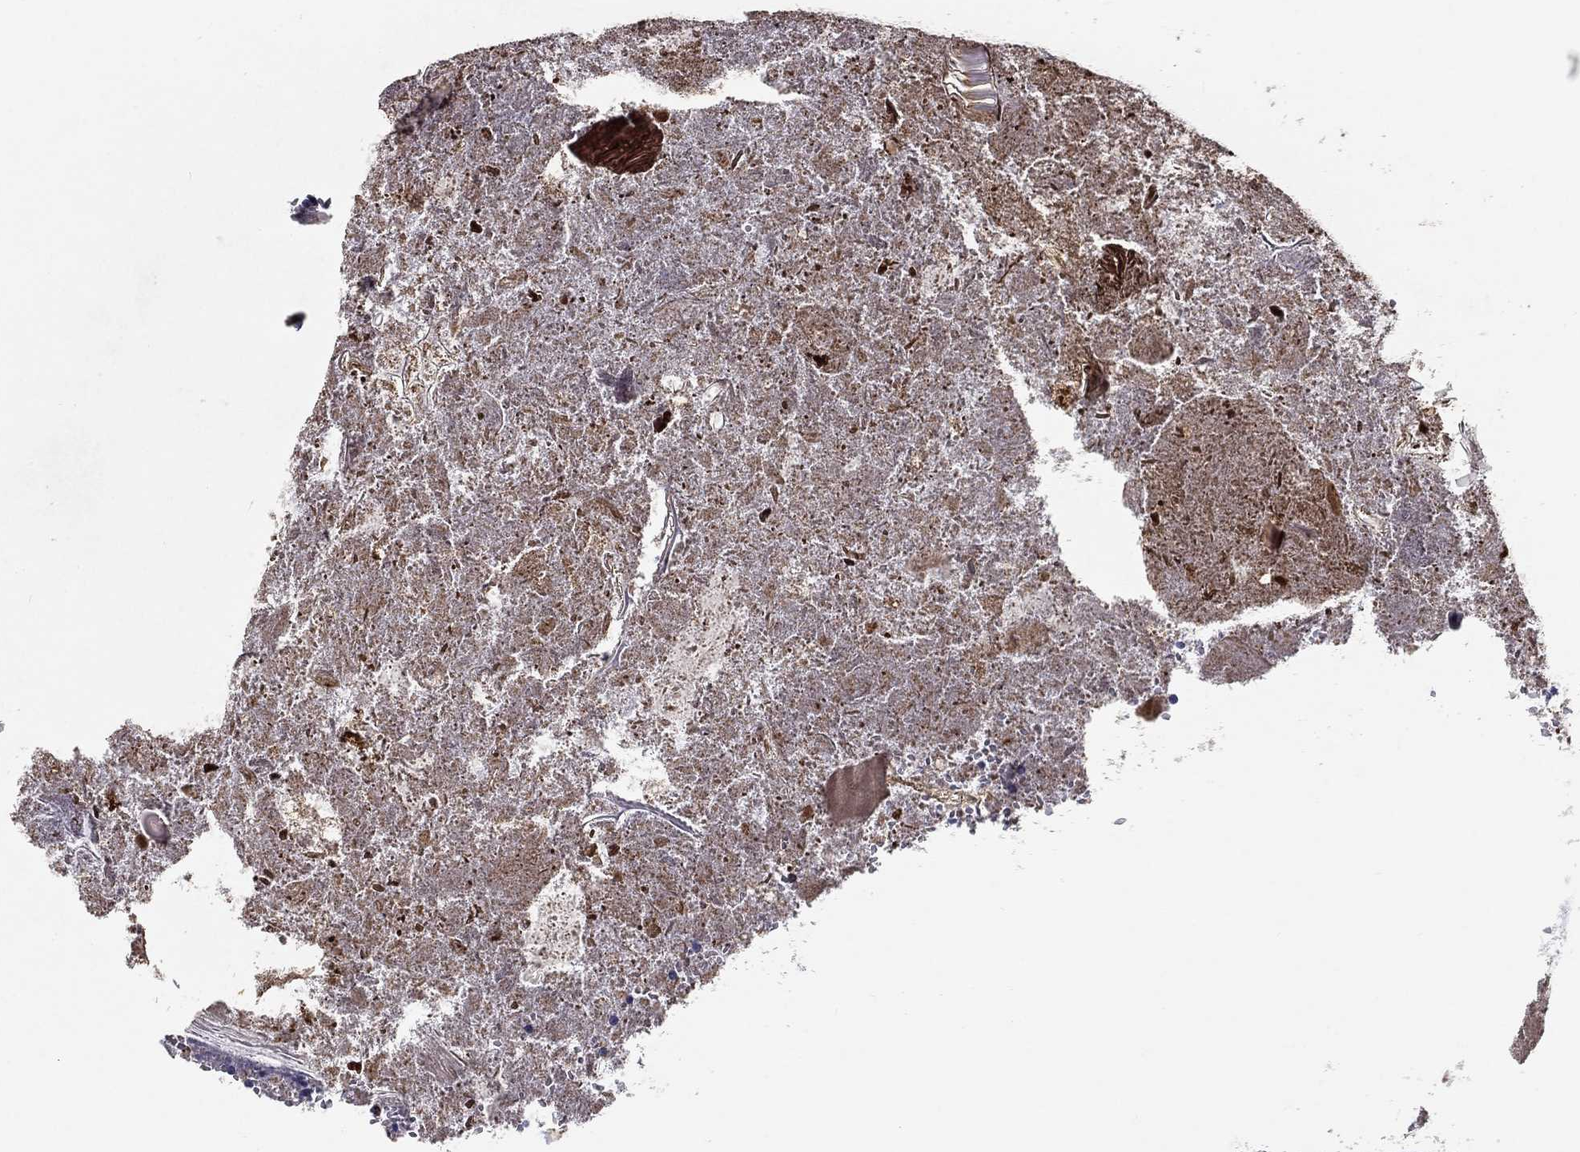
{"staining": {"intensity": "negative", "quantity": "none", "location": "none"}, "tissue": "appendix", "cell_type": "Glandular cells", "image_type": "normal", "snomed": [{"axis": "morphology", "description": "Normal tissue, NOS"}, {"axis": "topography", "description": "Appendix"}], "caption": "A high-resolution image shows immunohistochemistry staining of benign appendix, which exhibits no significant positivity in glandular cells.", "gene": "GZMA", "patient": {"sex": "female", "age": 23}}